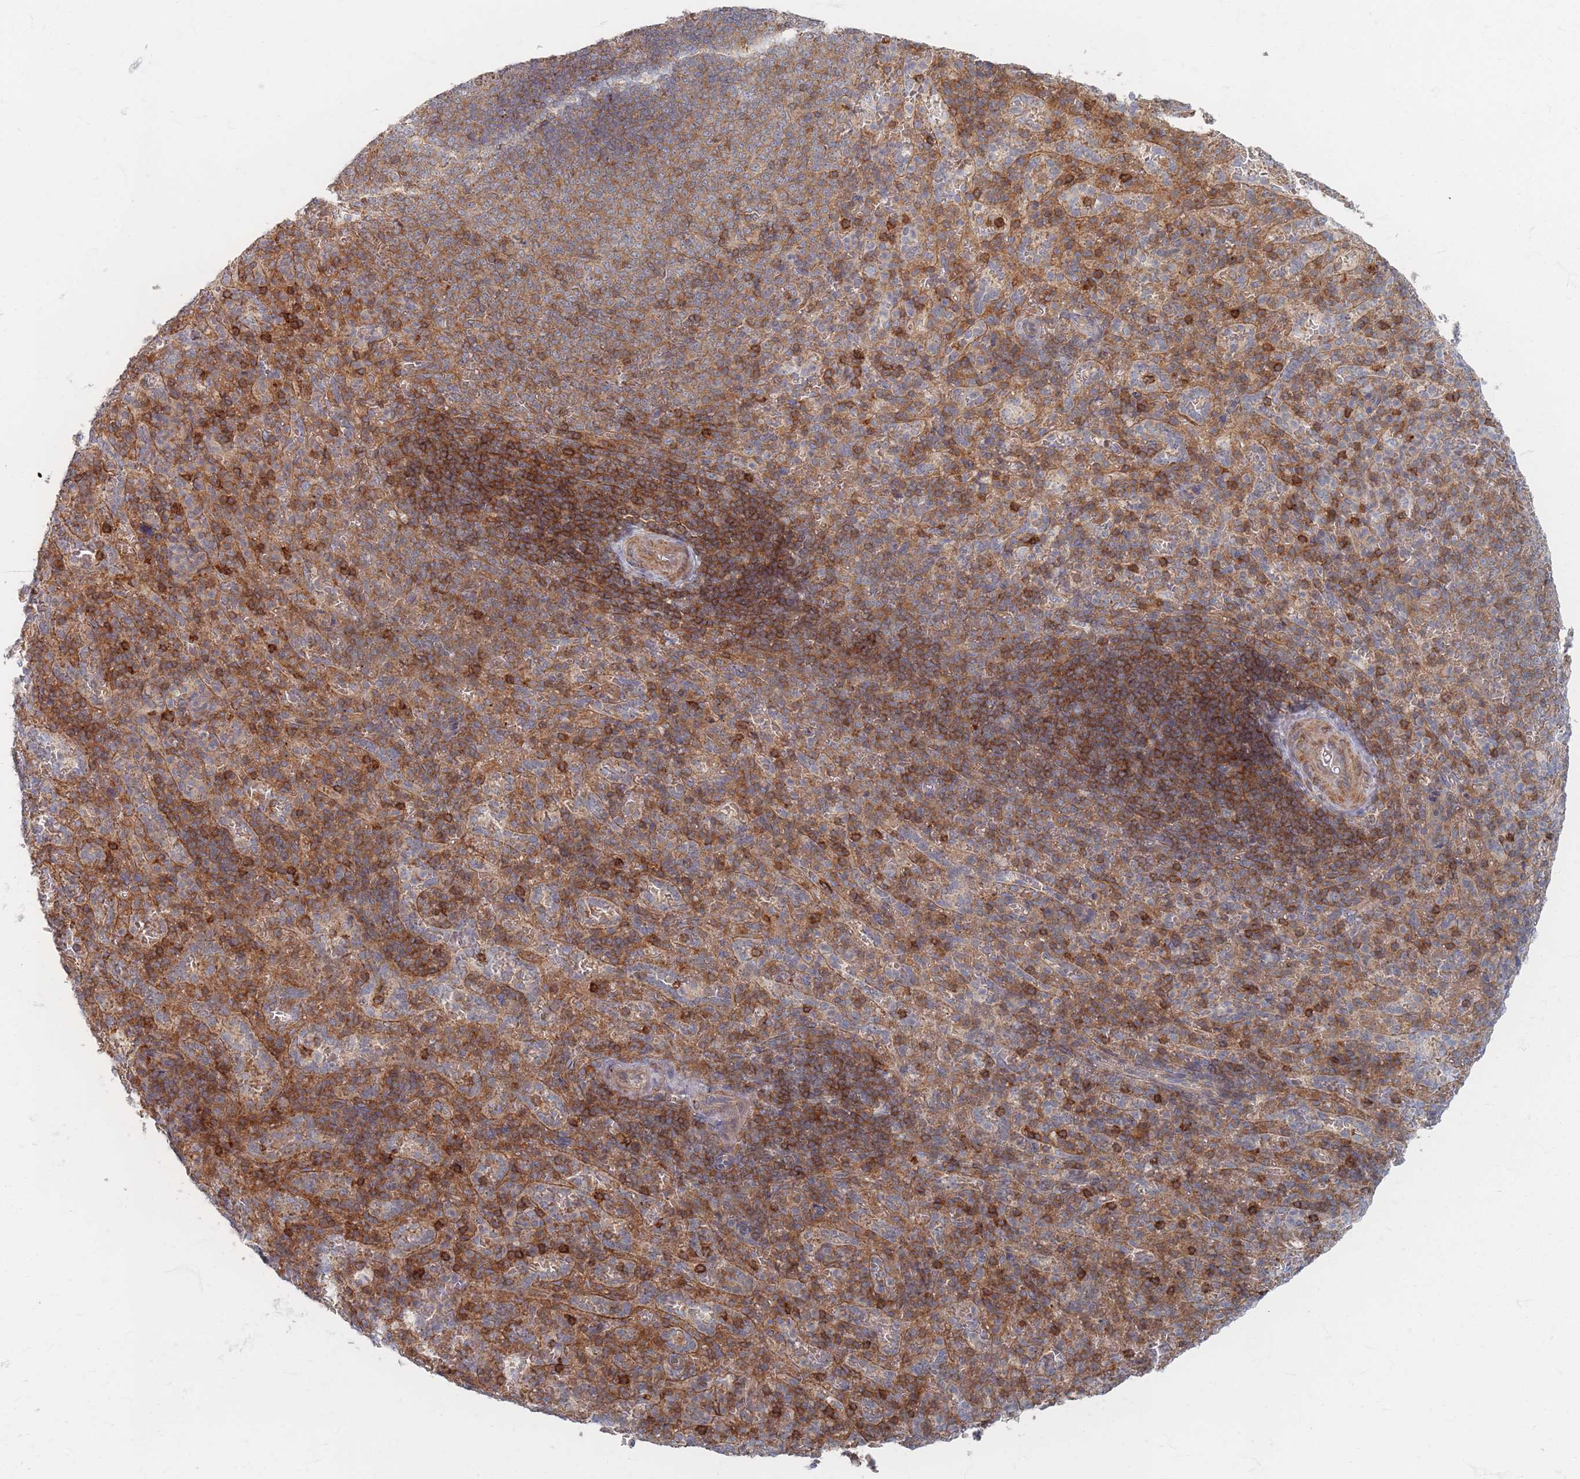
{"staining": {"intensity": "moderate", "quantity": "25%-75%", "location": "cytoplasmic/membranous"}, "tissue": "spleen", "cell_type": "Cells in red pulp", "image_type": "normal", "snomed": [{"axis": "morphology", "description": "Normal tissue, NOS"}, {"axis": "topography", "description": "Spleen"}], "caption": "A micrograph showing moderate cytoplasmic/membranous staining in approximately 25%-75% of cells in red pulp in unremarkable spleen, as visualized by brown immunohistochemical staining.", "gene": "ZKSCAN7", "patient": {"sex": "female", "age": 21}}